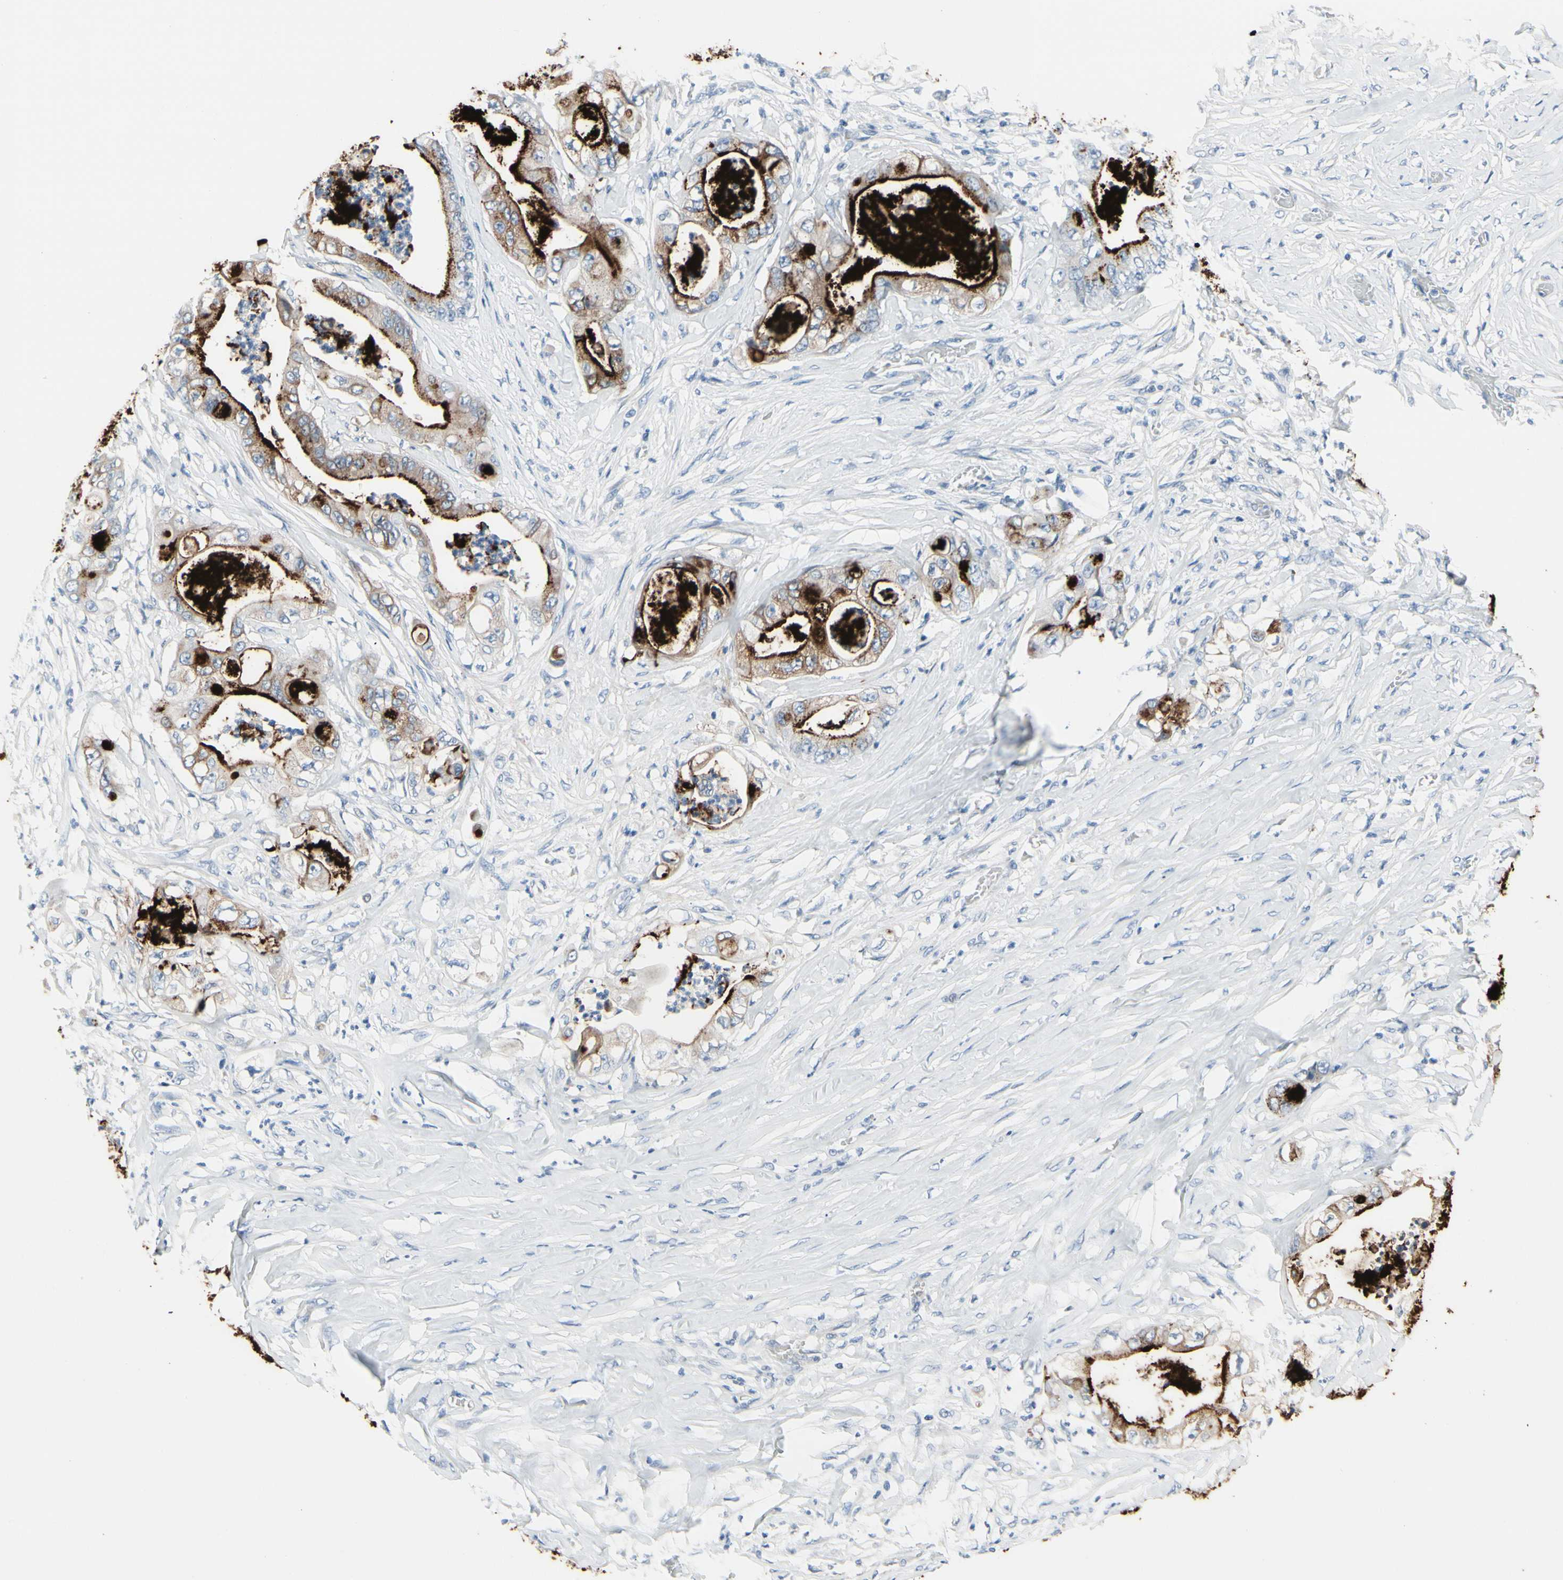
{"staining": {"intensity": "strong", "quantity": ">75%", "location": "cytoplasmic/membranous"}, "tissue": "stomach cancer", "cell_type": "Tumor cells", "image_type": "cancer", "snomed": [{"axis": "morphology", "description": "Adenocarcinoma, NOS"}, {"axis": "topography", "description": "Stomach"}], "caption": "A brown stain labels strong cytoplasmic/membranous expression of a protein in adenocarcinoma (stomach) tumor cells. (DAB IHC with brightfield microscopy, high magnification).", "gene": "MUC5B", "patient": {"sex": "female", "age": 73}}